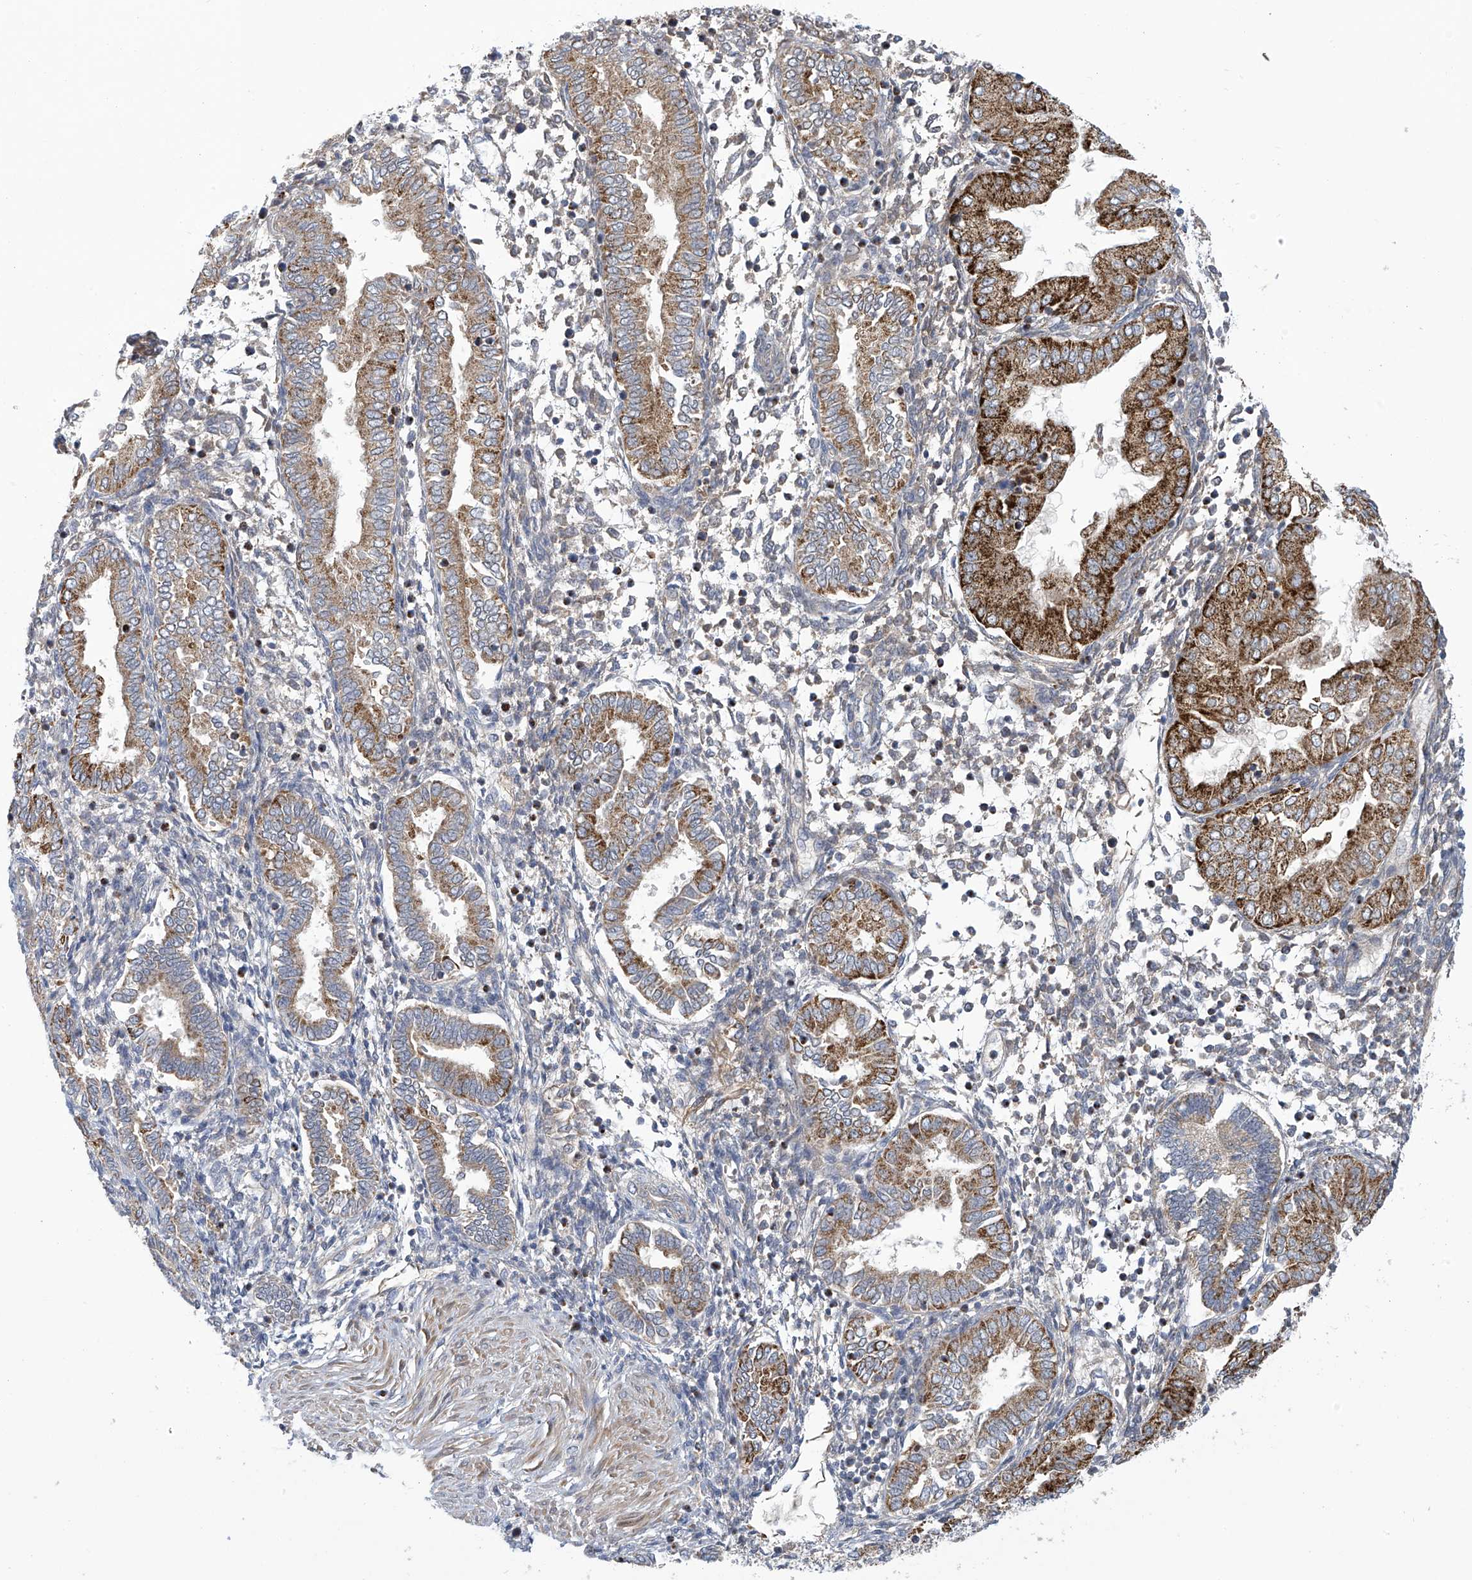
{"staining": {"intensity": "negative", "quantity": "none", "location": "none"}, "tissue": "endometrium", "cell_type": "Cells in endometrial stroma", "image_type": "normal", "snomed": [{"axis": "morphology", "description": "Normal tissue, NOS"}, {"axis": "topography", "description": "Endometrium"}], "caption": "Immunohistochemistry (IHC) micrograph of normal endometrium: human endometrium stained with DAB shows no significant protein expression in cells in endometrial stroma. The staining is performed using DAB brown chromogen with nuclei counter-stained in using hematoxylin.", "gene": "IBA57", "patient": {"sex": "female", "age": 53}}